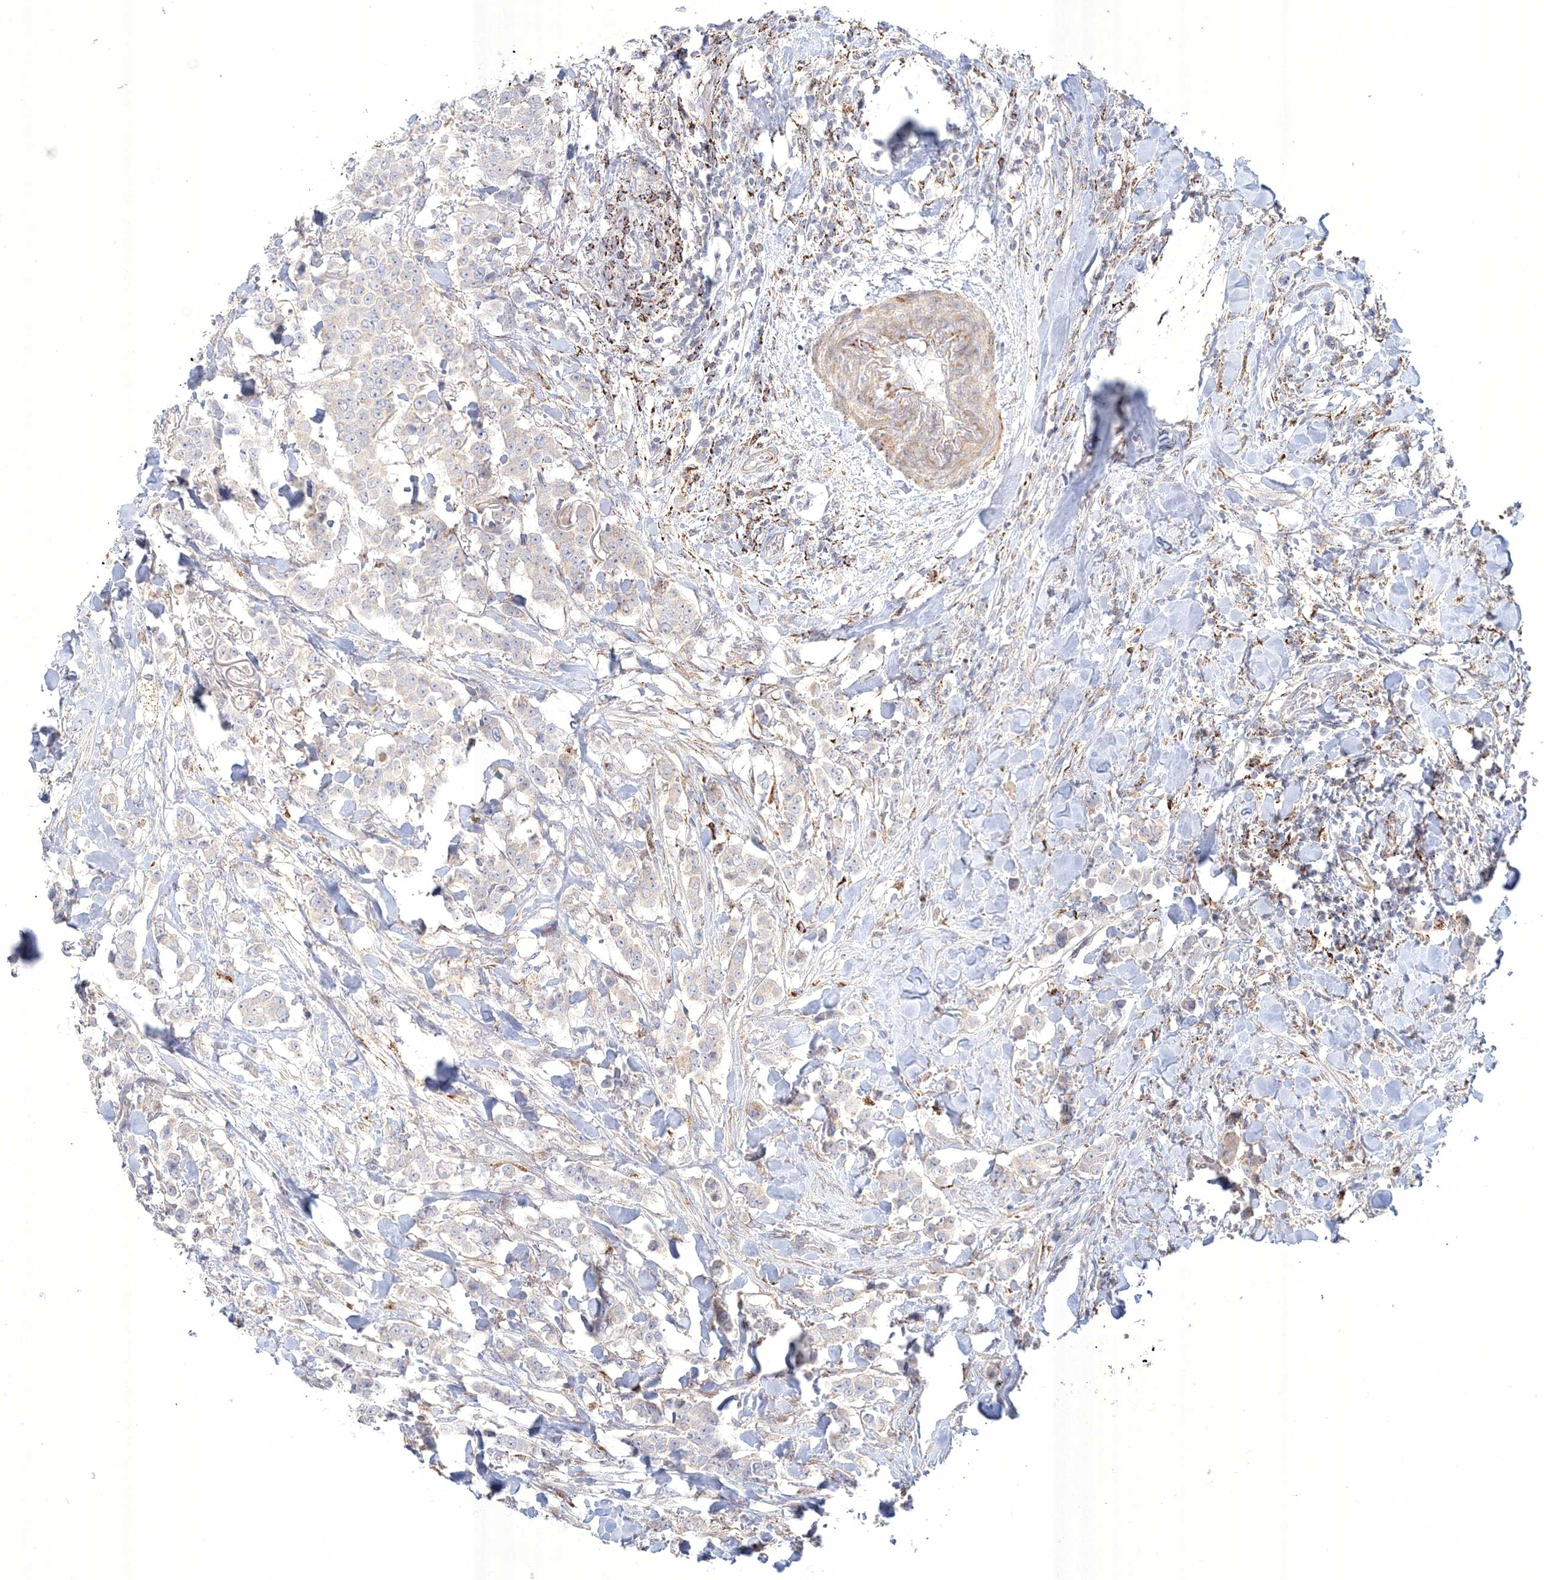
{"staining": {"intensity": "negative", "quantity": "none", "location": "none"}, "tissue": "breast cancer", "cell_type": "Tumor cells", "image_type": "cancer", "snomed": [{"axis": "morphology", "description": "Duct carcinoma"}, {"axis": "topography", "description": "Breast"}], "caption": "A high-resolution micrograph shows immunohistochemistry staining of breast cancer (infiltrating ductal carcinoma), which shows no significant expression in tumor cells.", "gene": "WDR49", "patient": {"sex": "female", "age": 40}}